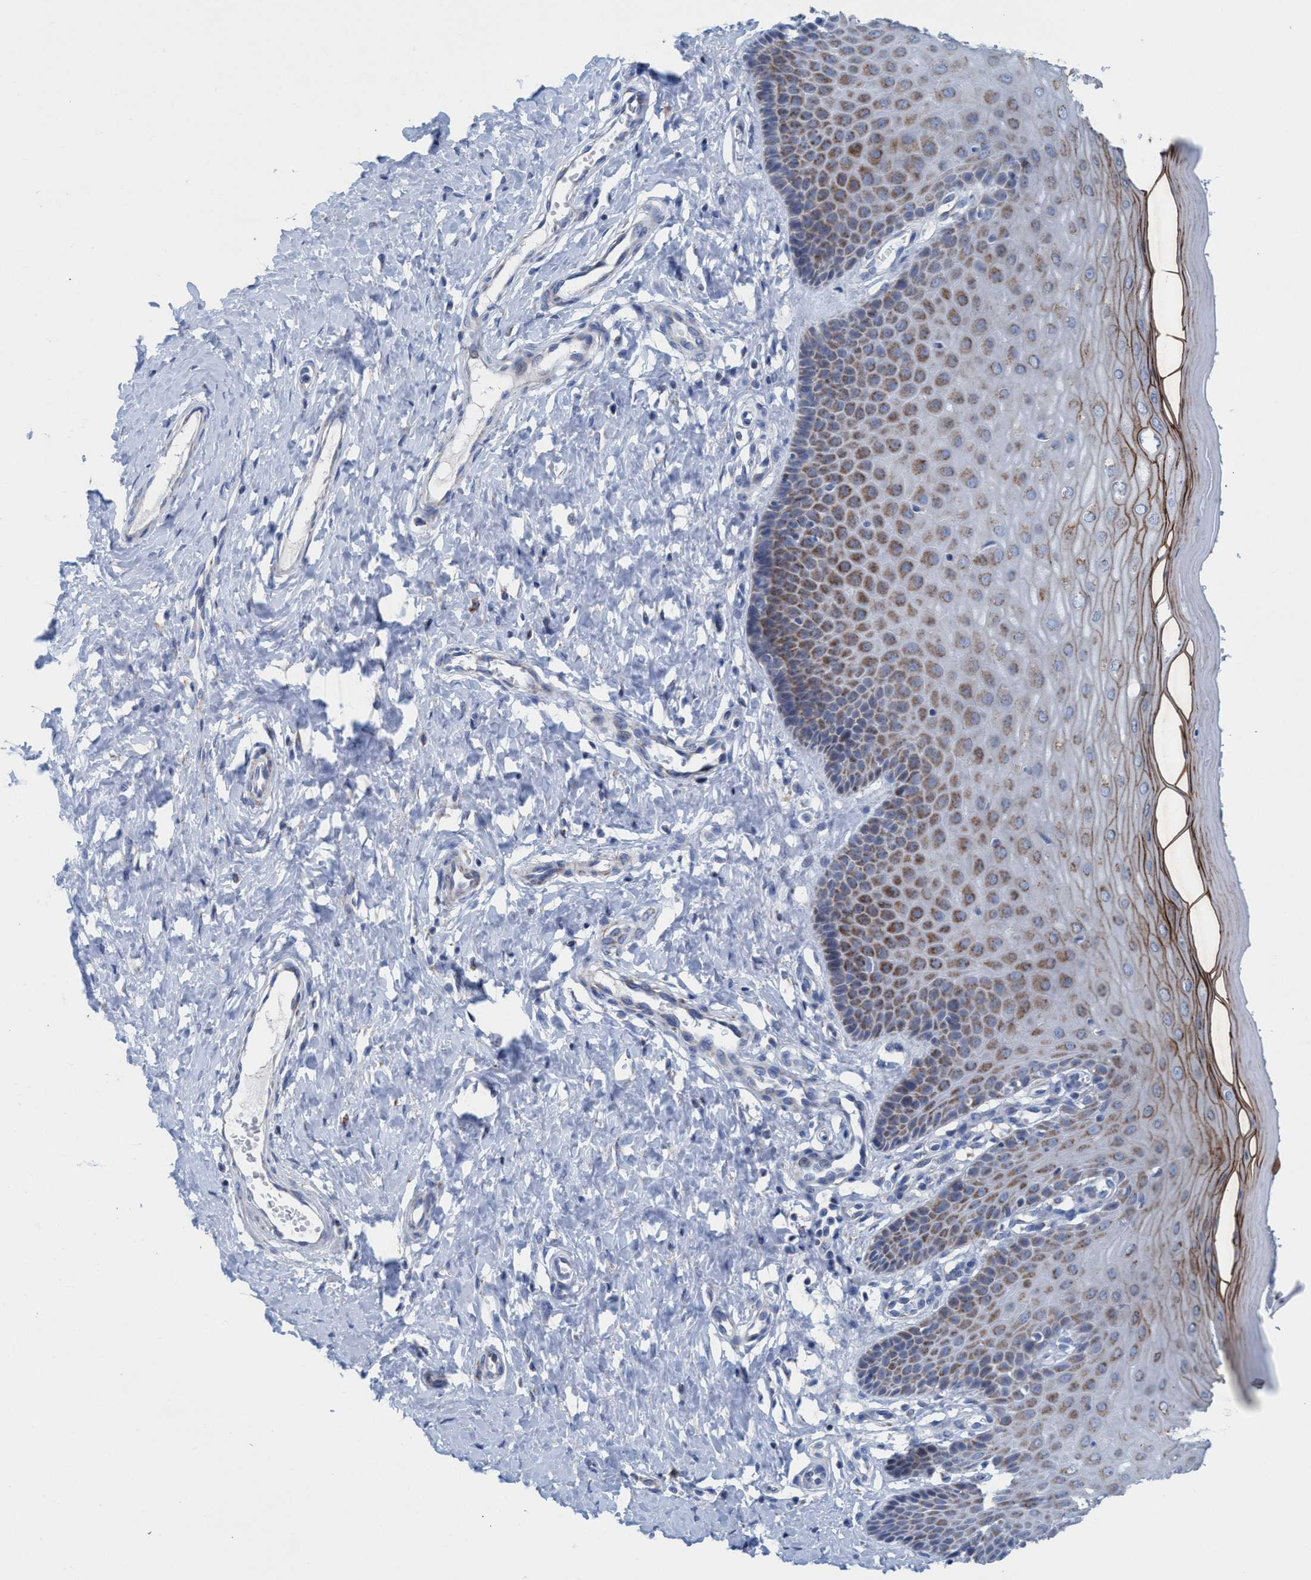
{"staining": {"intensity": "moderate", "quantity": "25%-75%", "location": "cytoplasmic/membranous"}, "tissue": "cervix", "cell_type": "Glandular cells", "image_type": "normal", "snomed": [{"axis": "morphology", "description": "Normal tissue, NOS"}, {"axis": "topography", "description": "Cervix"}], "caption": "Cervix stained with a brown dye exhibits moderate cytoplasmic/membranous positive positivity in approximately 25%-75% of glandular cells.", "gene": "GGA3", "patient": {"sex": "female", "age": 55}}